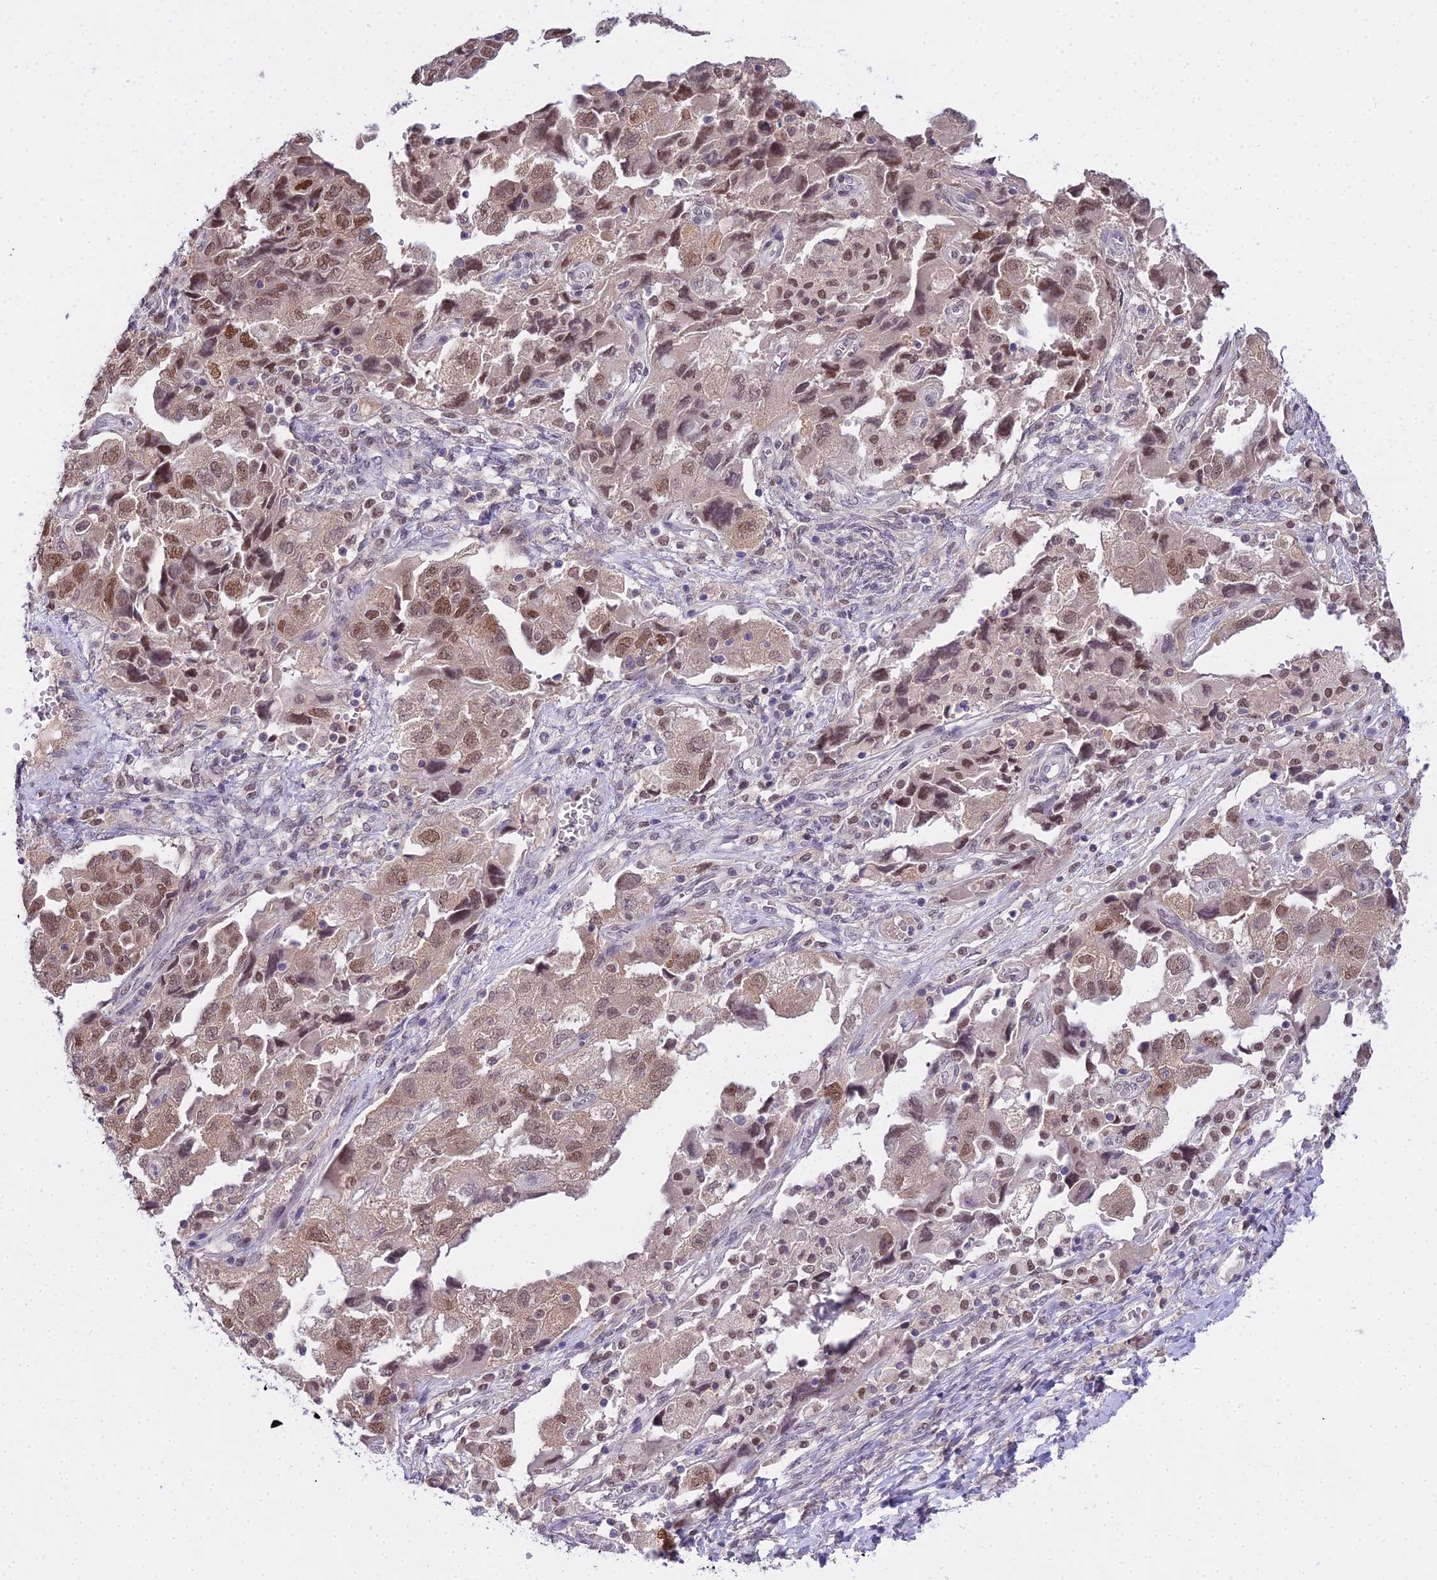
{"staining": {"intensity": "moderate", "quantity": ">75%", "location": "nuclear"}, "tissue": "ovarian cancer", "cell_type": "Tumor cells", "image_type": "cancer", "snomed": [{"axis": "morphology", "description": "Carcinoma, NOS"}, {"axis": "morphology", "description": "Cystadenocarcinoma, serous, NOS"}, {"axis": "topography", "description": "Ovary"}], "caption": "Tumor cells show moderate nuclear positivity in about >75% of cells in ovarian cancer (carcinoma).", "gene": "MAT2A", "patient": {"sex": "female", "age": 69}}